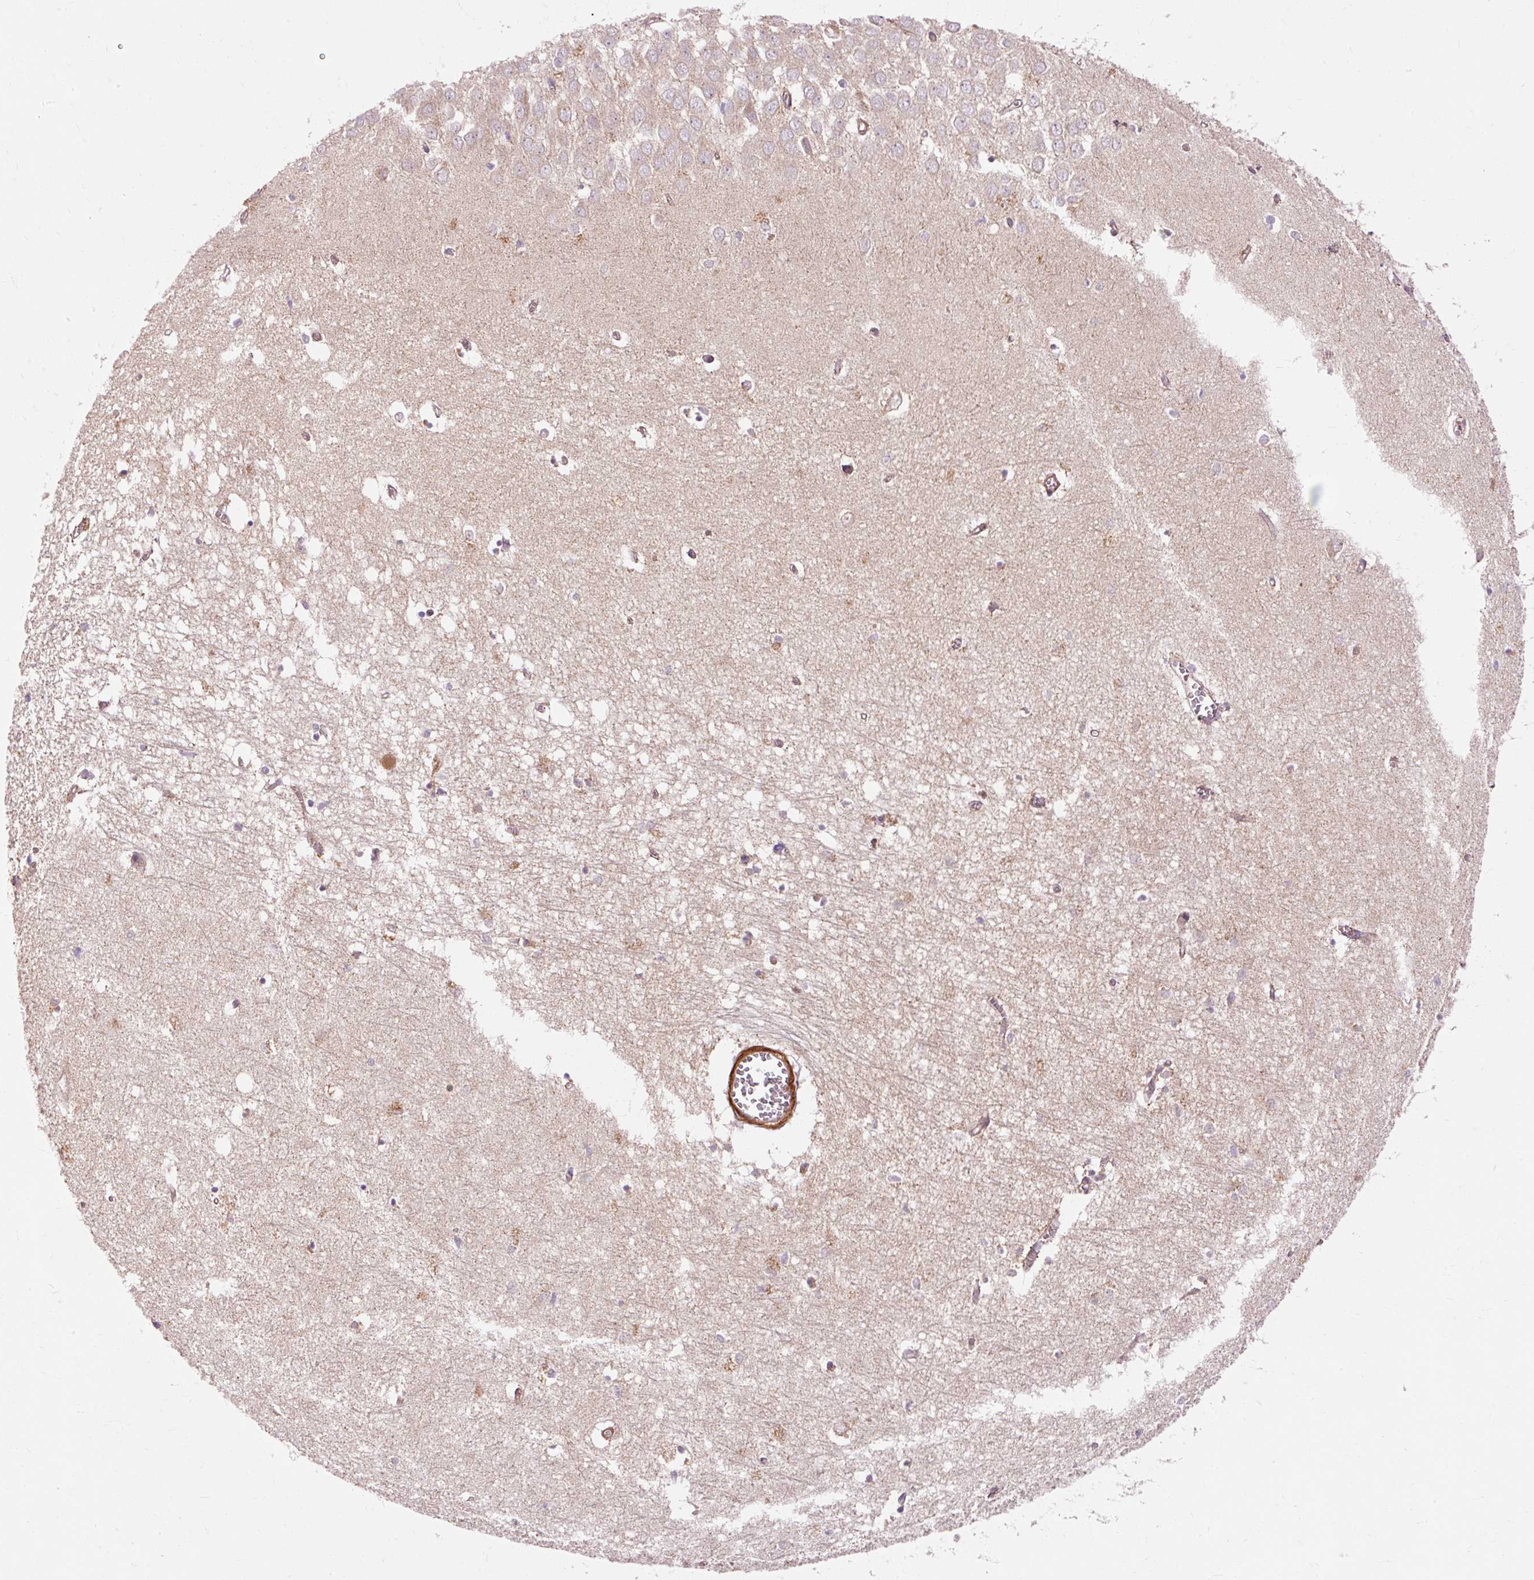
{"staining": {"intensity": "negative", "quantity": "none", "location": "none"}, "tissue": "hippocampus", "cell_type": "Glial cells", "image_type": "normal", "snomed": [{"axis": "morphology", "description": "Normal tissue, NOS"}, {"axis": "topography", "description": "Hippocampus"}], "caption": "High power microscopy image of an immunohistochemistry histopathology image of normal hippocampus, revealing no significant expression in glial cells. (DAB (3,3'-diaminobenzidine) immunohistochemistry with hematoxylin counter stain).", "gene": "RIPOR3", "patient": {"sex": "female", "age": 64}}